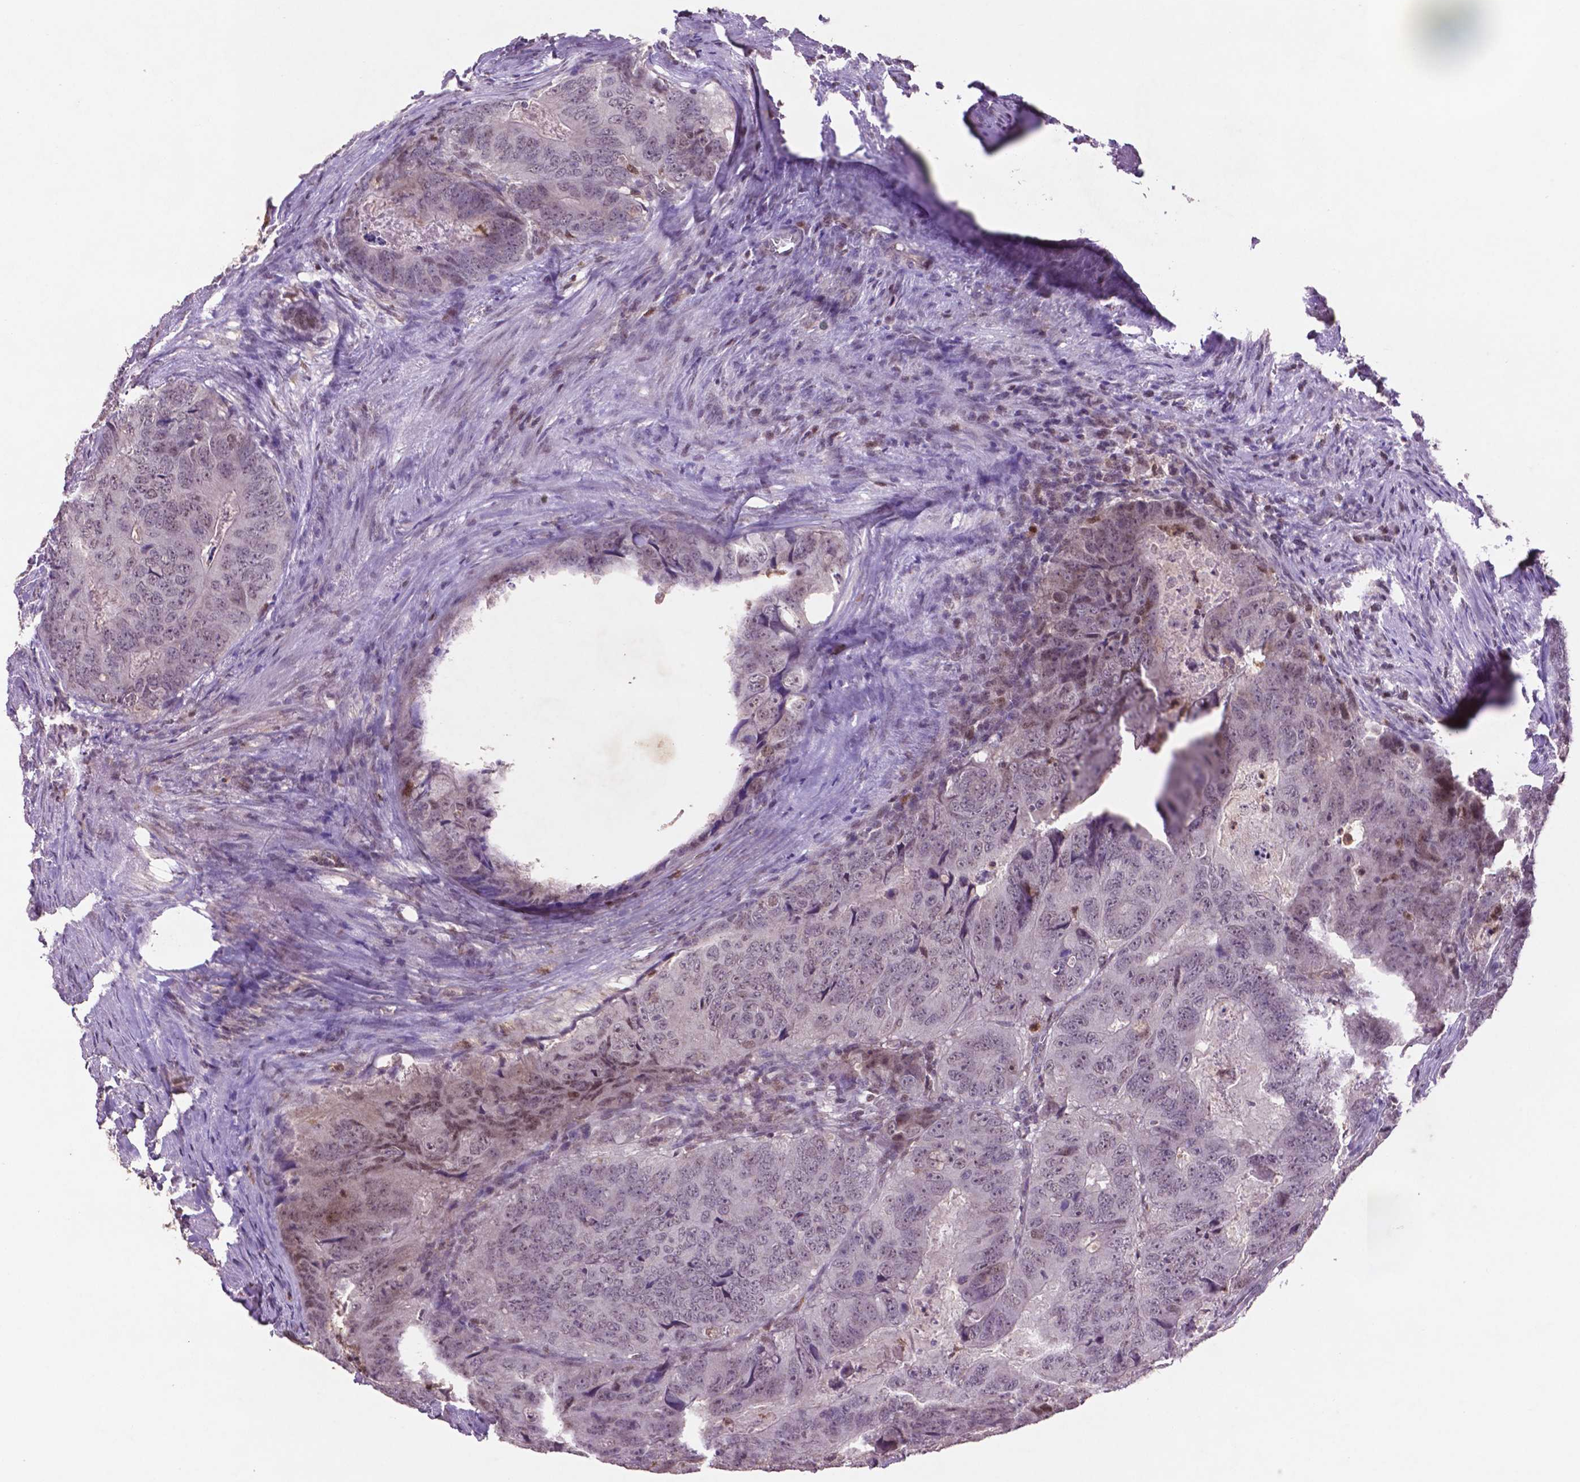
{"staining": {"intensity": "weak", "quantity": "<25%", "location": "nuclear"}, "tissue": "colorectal cancer", "cell_type": "Tumor cells", "image_type": "cancer", "snomed": [{"axis": "morphology", "description": "Adenocarcinoma, NOS"}, {"axis": "topography", "description": "Colon"}], "caption": "Tumor cells show no significant protein positivity in colorectal cancer (adenocarcinoma).", "gene": "GLRX", "patient": {"sex": "male", "age": 79}}